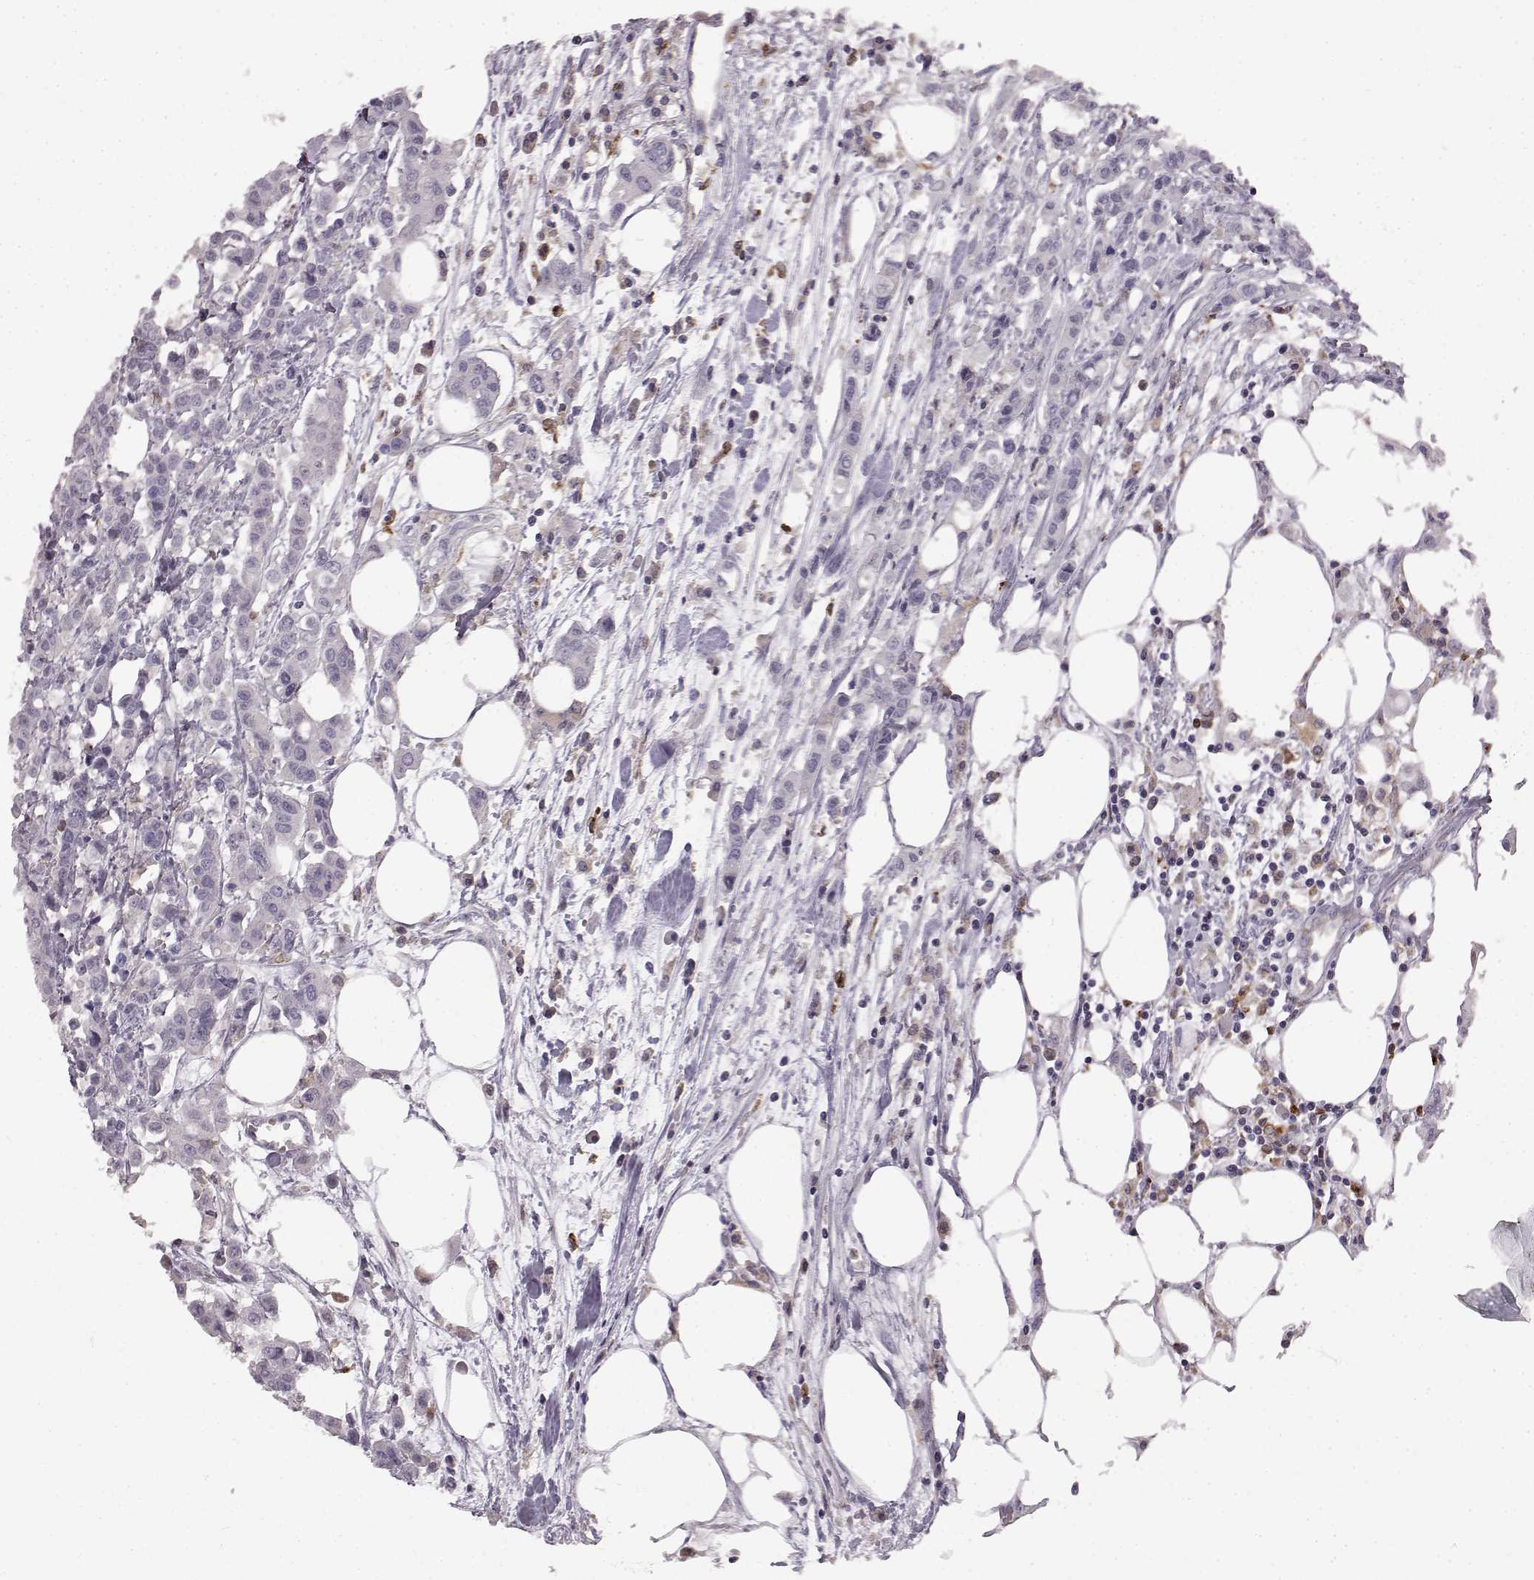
{"staining": {"intensity": "negative", "quantity": "none", "location": "none"}, "tissue": "carcinoid", "cell_type": "Tumor cells", "image_type": "cancer", "snomed": [{"axis": "morphology", "description": "Carcinoid, malignant, NOS"}, {"axis": "topography", "description": "Colon"}], "caption": "A high-resolution image shows immunohistochemistry (IHC) staining of carcinoid, which reveals no significant positivity in tumor cells.", "gene": "SPAG17", "patient": {"sex": "male", "age": 81}}